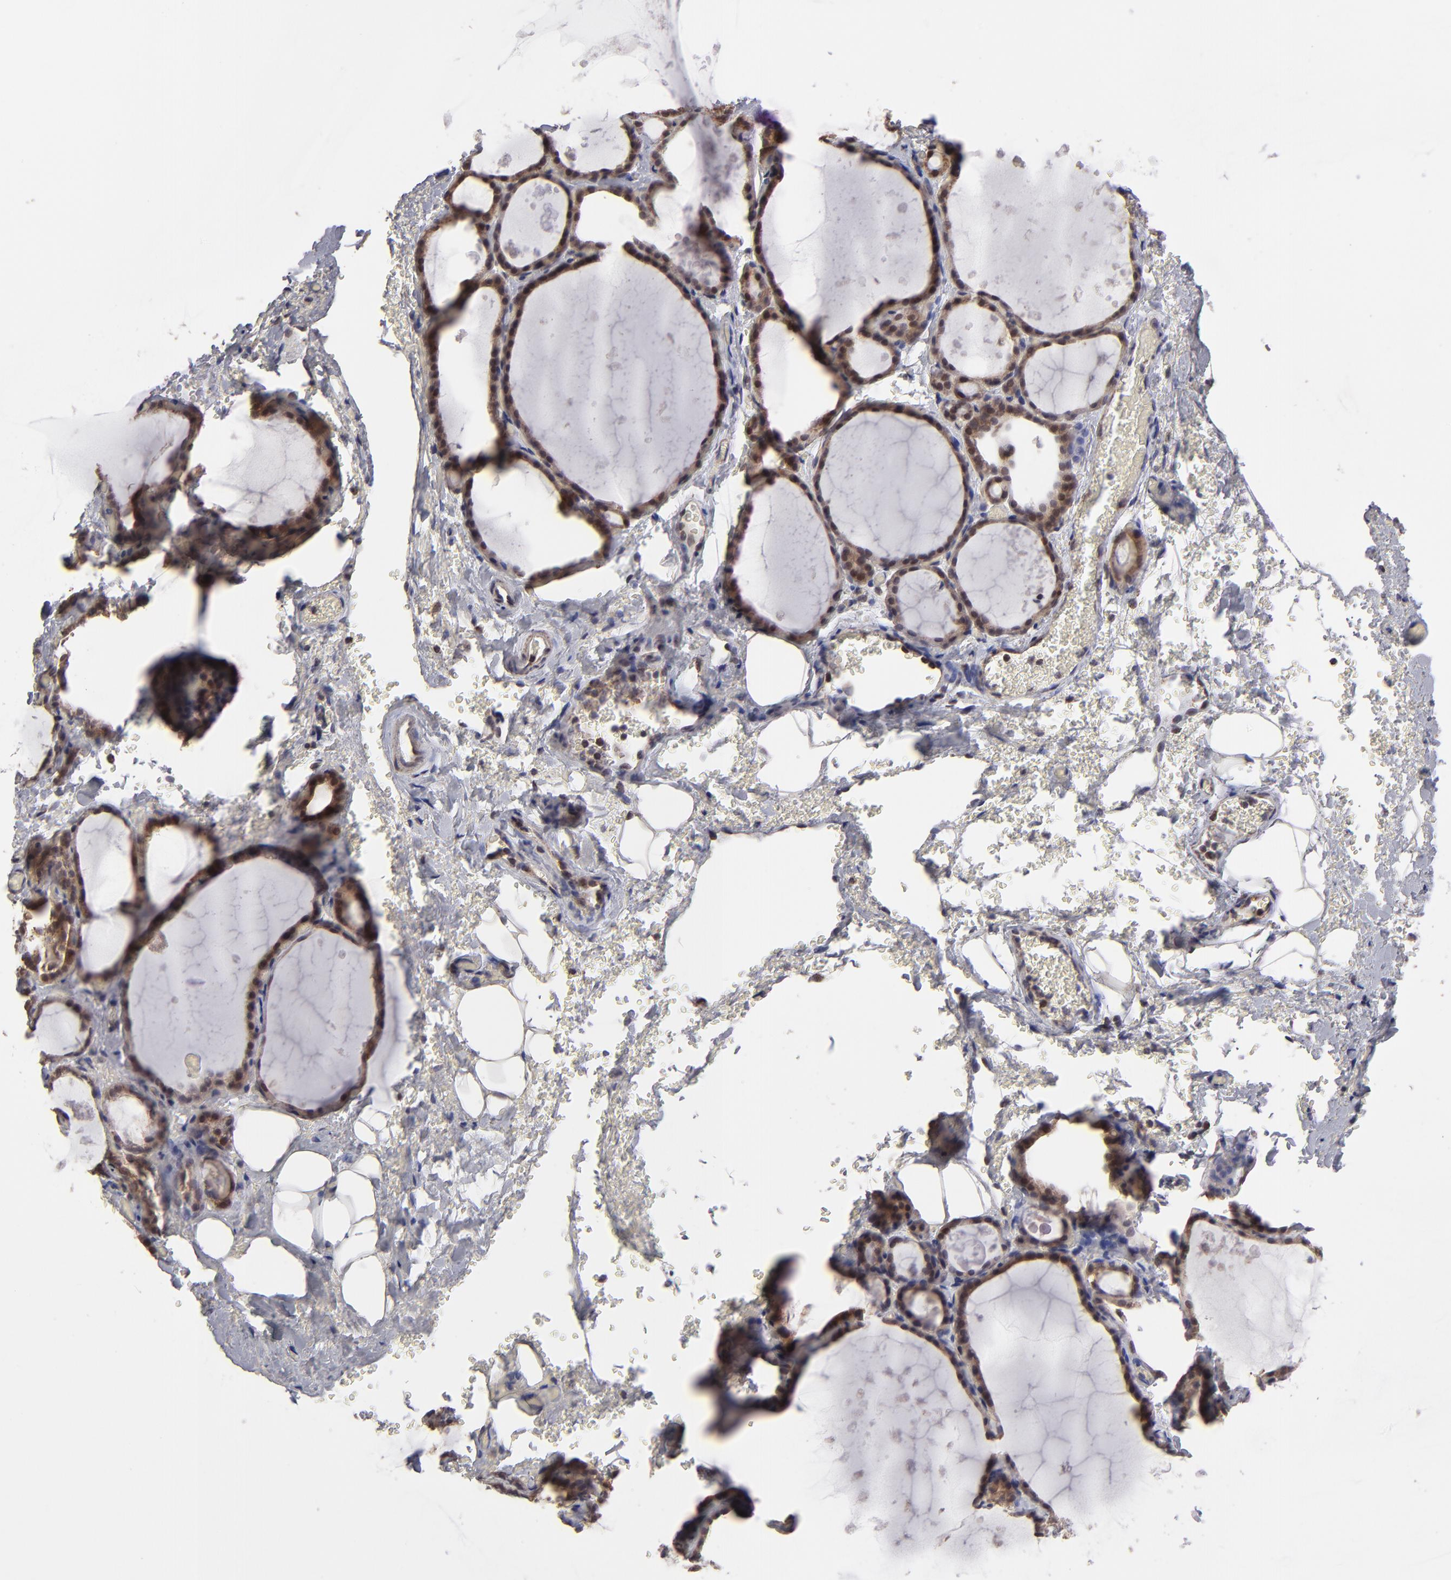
{"staining": {"intensity": "moderate", "quantity": ">75%", "location": "cytoplasmic/membranous,nuclear"}, "tissue": "thyroid gland", "cell_type": "Glandular cells", "image_type": "normal", "snomed": [{"axis": "morphology", "description": "Normal tissue, NOS"}, {"axis": "topography", "description": "Thyroid gland"}], "caption": "High-magnification brightfield microscopy of normal thyroid gland stained with DAB (3,3'-diaminobenzidine) (brown) and counterstained with hematoxylin (blue). glandular cells exhibit moderate cytoplasmic/membranous,nuclear expression is seen in approximately>75% of cells. Immunohistochemistry stains the protein in brown and the nuclei are stained blue.", "gene": "SLC15A1", "patient": {"sex": "male", "age": 61}}